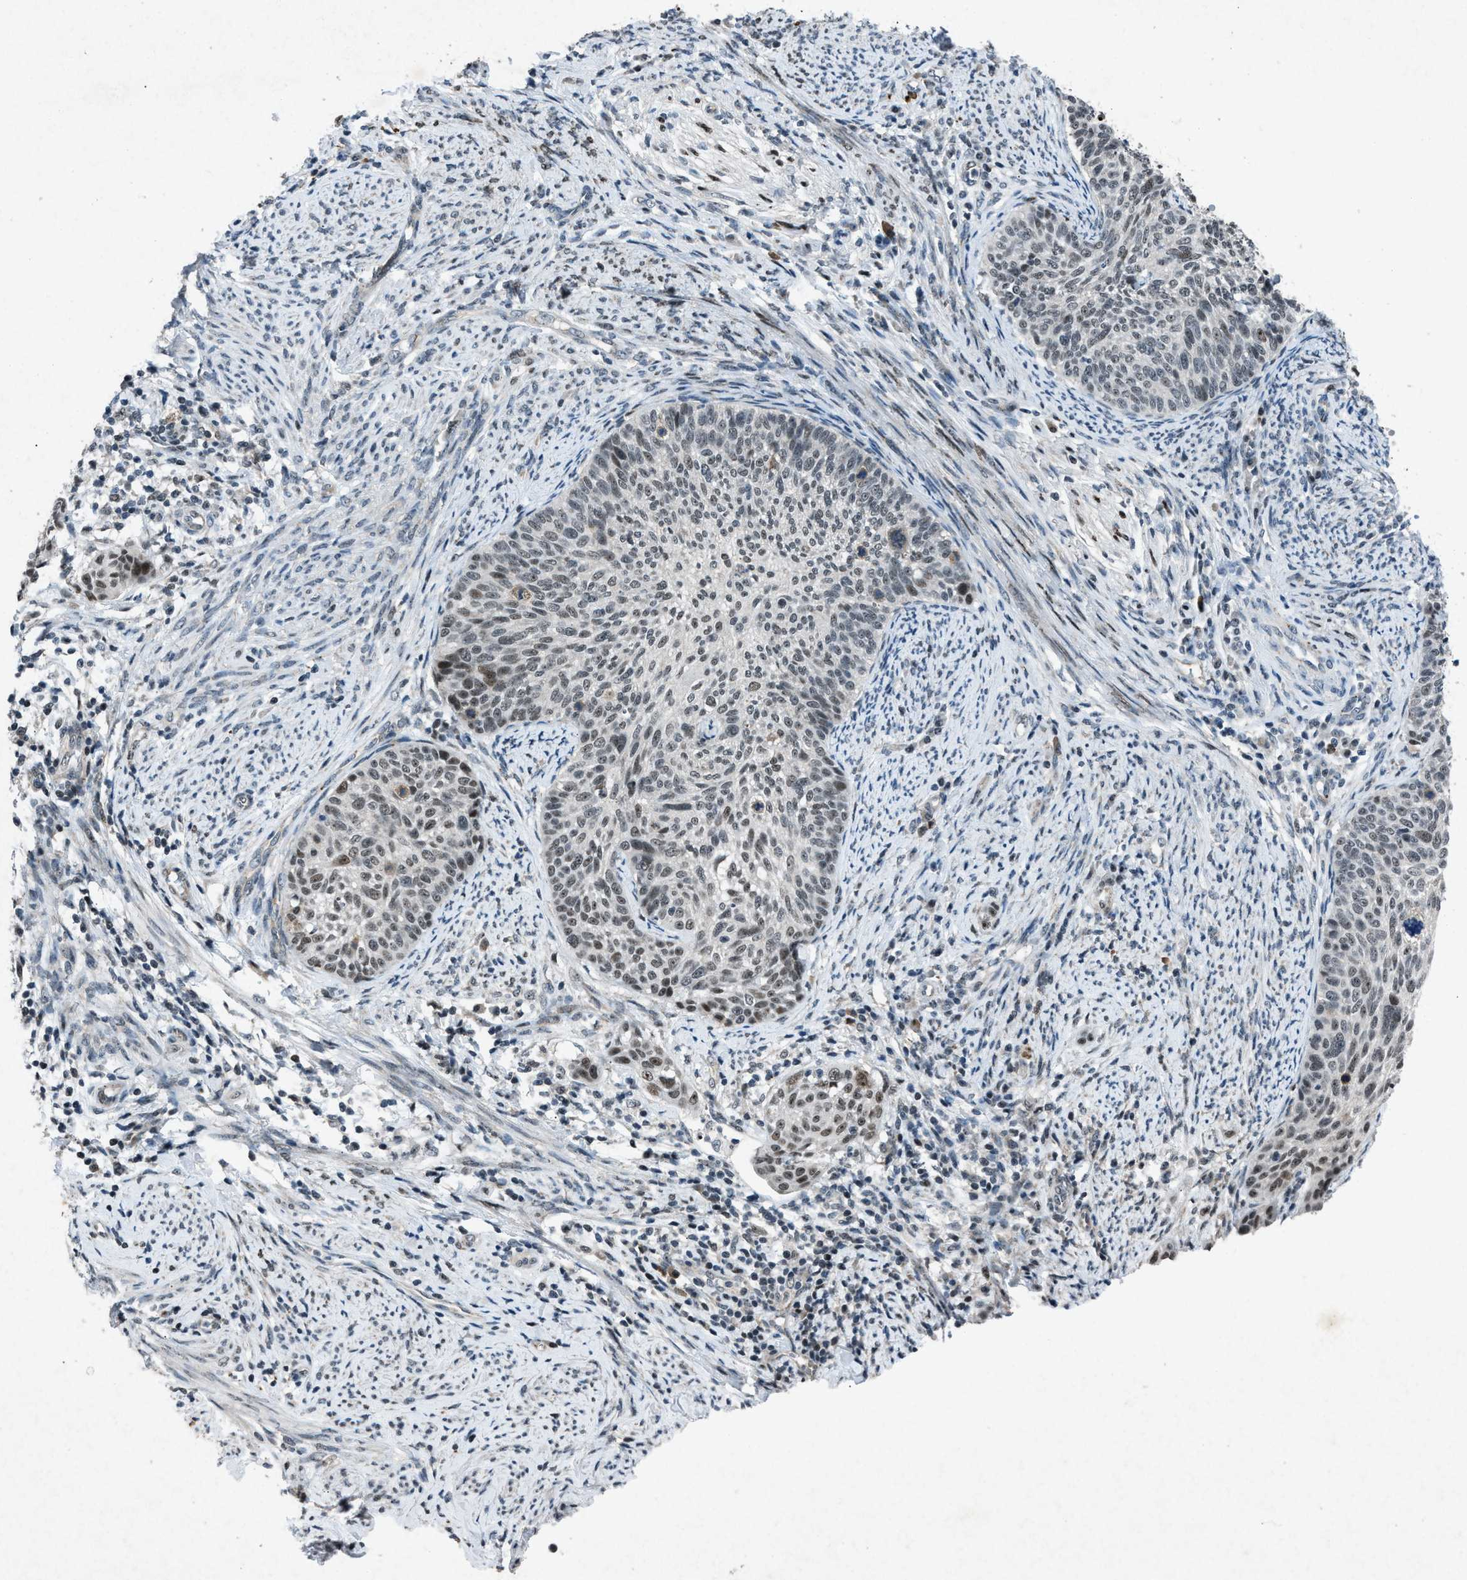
{"staining": {"intensity": "weak", "quantity": ">75%", "location": "nuclear"}, "tissue": "cervical cancer", "cell_type": "Tumor cells", "image_type": "cancer", "snomed": [{"axis": "morphology", "description": "Squamous cell carcinoma, NOS"}, {"axis": "topography", "description": "Cervix"}], "caption": "Human cervical cancer stained with a brown dye displays weak nuclear positive staining in about >75% of tumor cells.", "gene": "ADCY1", "patient": {"sex": "female", "age": 70}}